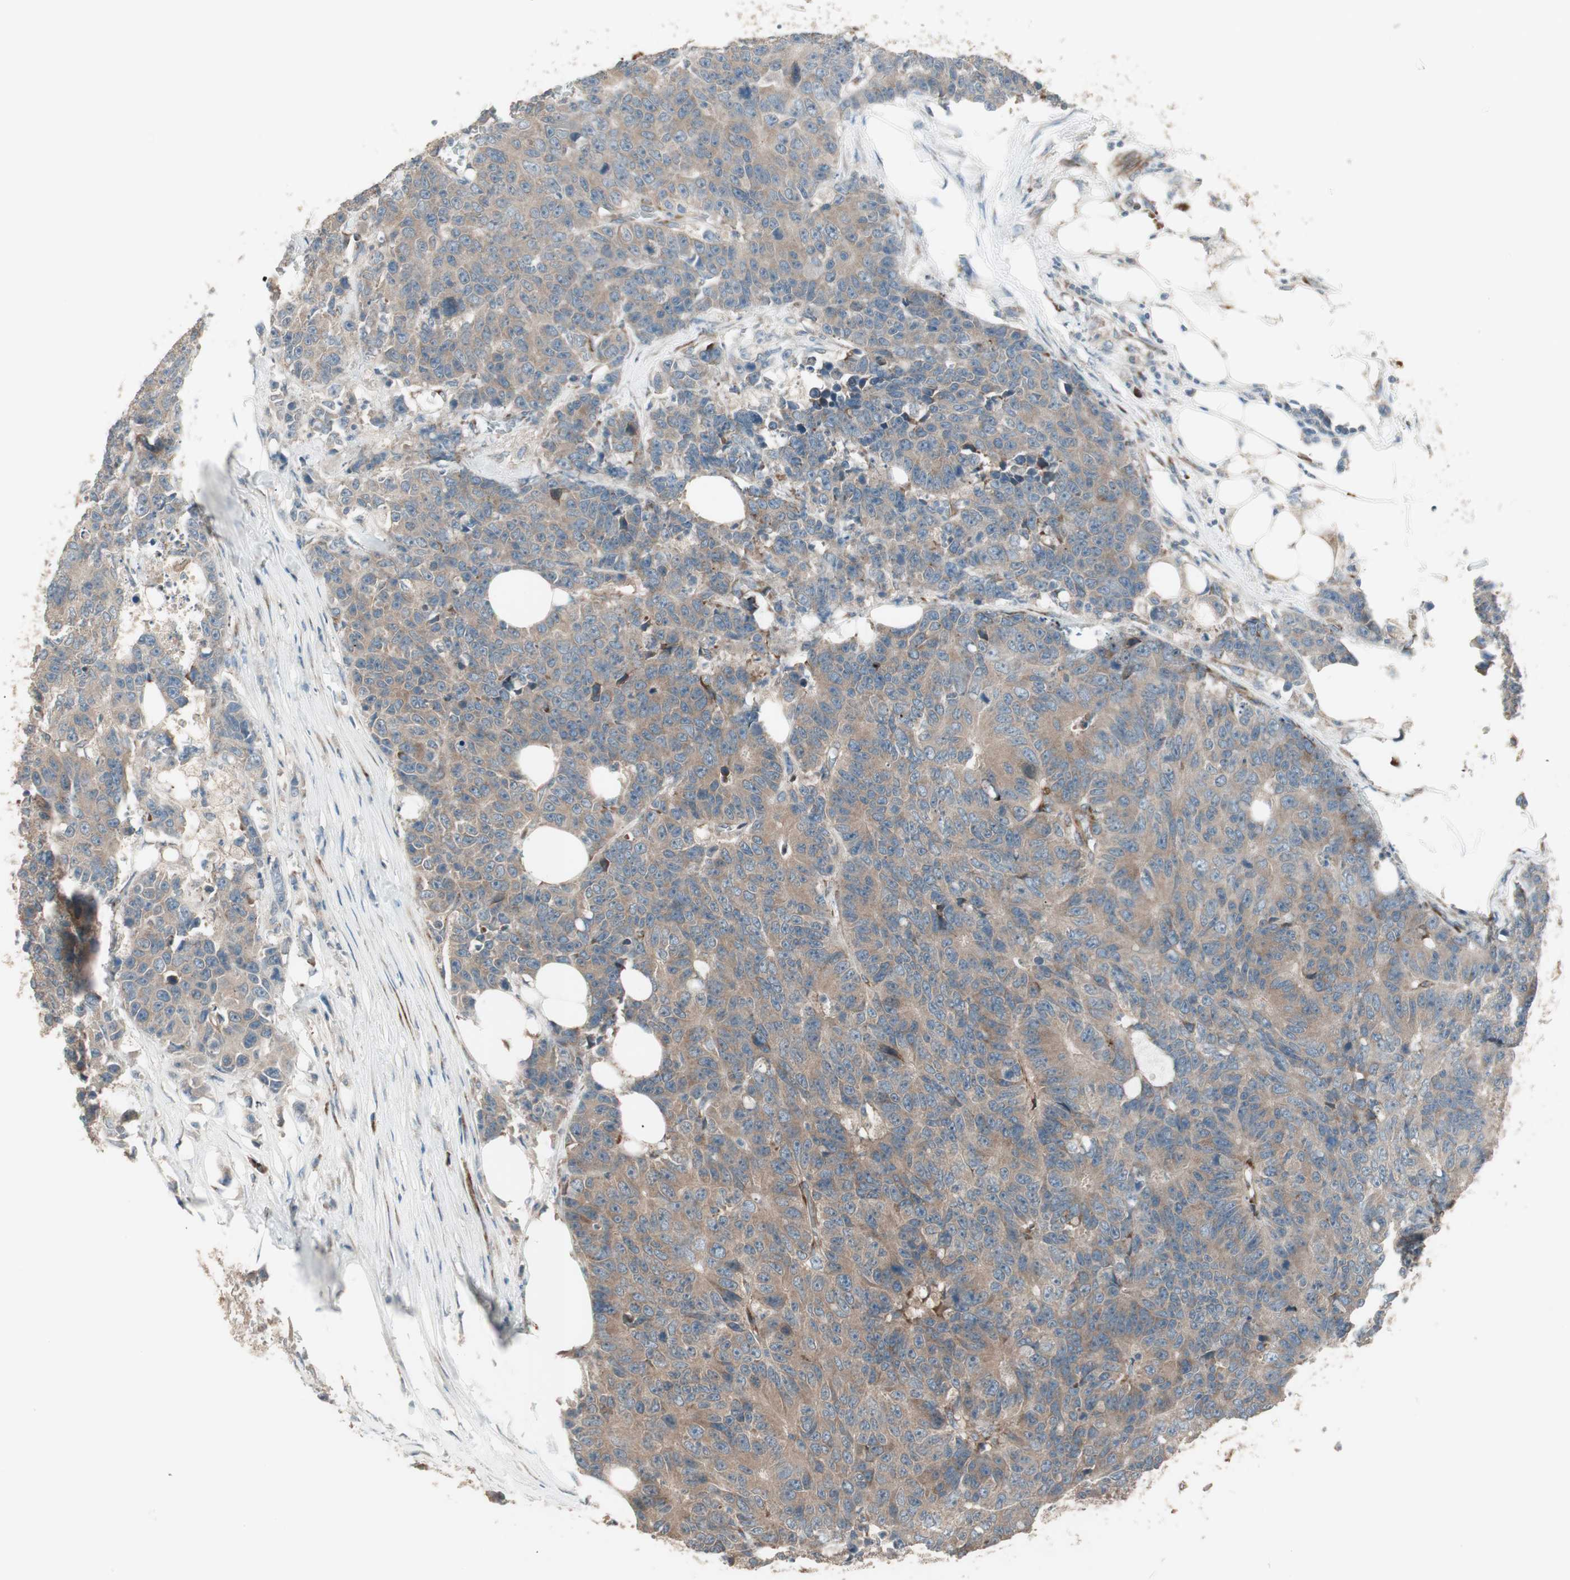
{"staining": {"intensity": "moderate", "quantity": ">75%", "location": "cytoplasmic/membranous"}, "tissue": "colorectal cancer", "cell_type": "Tumor cells", "image_type": "cancer", "snomed": [{"axis": "morphology", "description": "Adenocarcinoma, NOS"}, {"axis": "topography", "description": "Colon"}], "caption": "IHC of human adenocarcinoma (colorectal) exhibits medium levels of moderate cytoplasmic/membranous positivity in about >75% of tumor cells.", "gene": "PPP2R5E", "patient": {"sex": "female", "age": 86}}